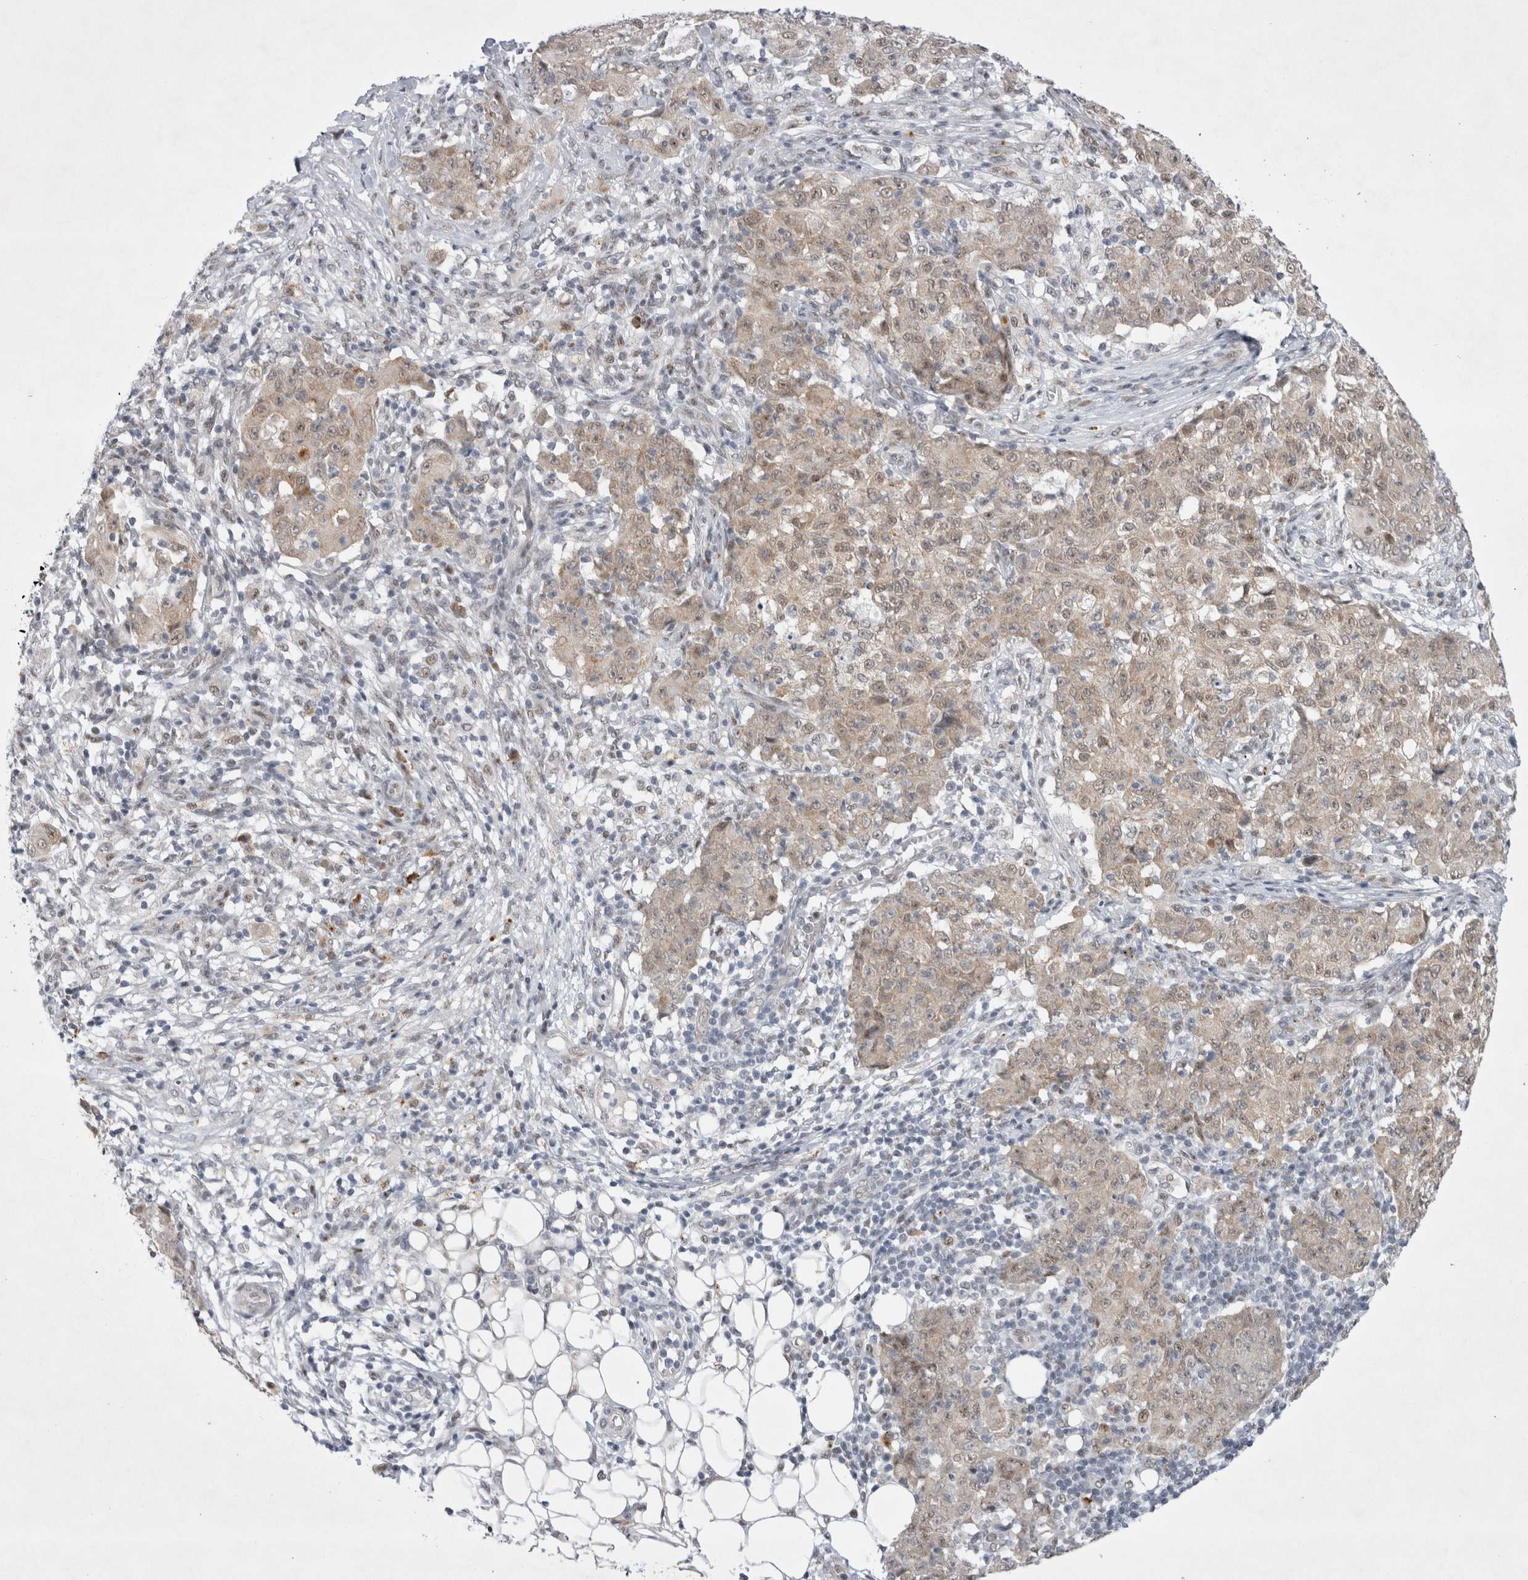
{"staining": {"intensity": "weak", "quantity": ">75%", "location": "cytoplasmic/membranous,nuclear"}, "tissue": "ovarian cancer", "cell_type": "Tumor cells", "image_type": "cancer", "snomed": [{"axis": "morphology", "description": "Carcinoma, endometroid"}, {"axis": "topography", "description": "Ovary"}], "caption": "Immunohistochemistry (IHC) image of neoplastic tissue: human ovarian endometroid carcinoma stained using immunohistochemistry exhibits low levels of weak protein expression localized specifically in the cytoplasmic/membranous and nuclear of tumor cells, appearing as a cytoplasmic/membranous and nuclear brown color.", "gene": "WIPF2", "patient": {"sex": "female", "age": 42}}